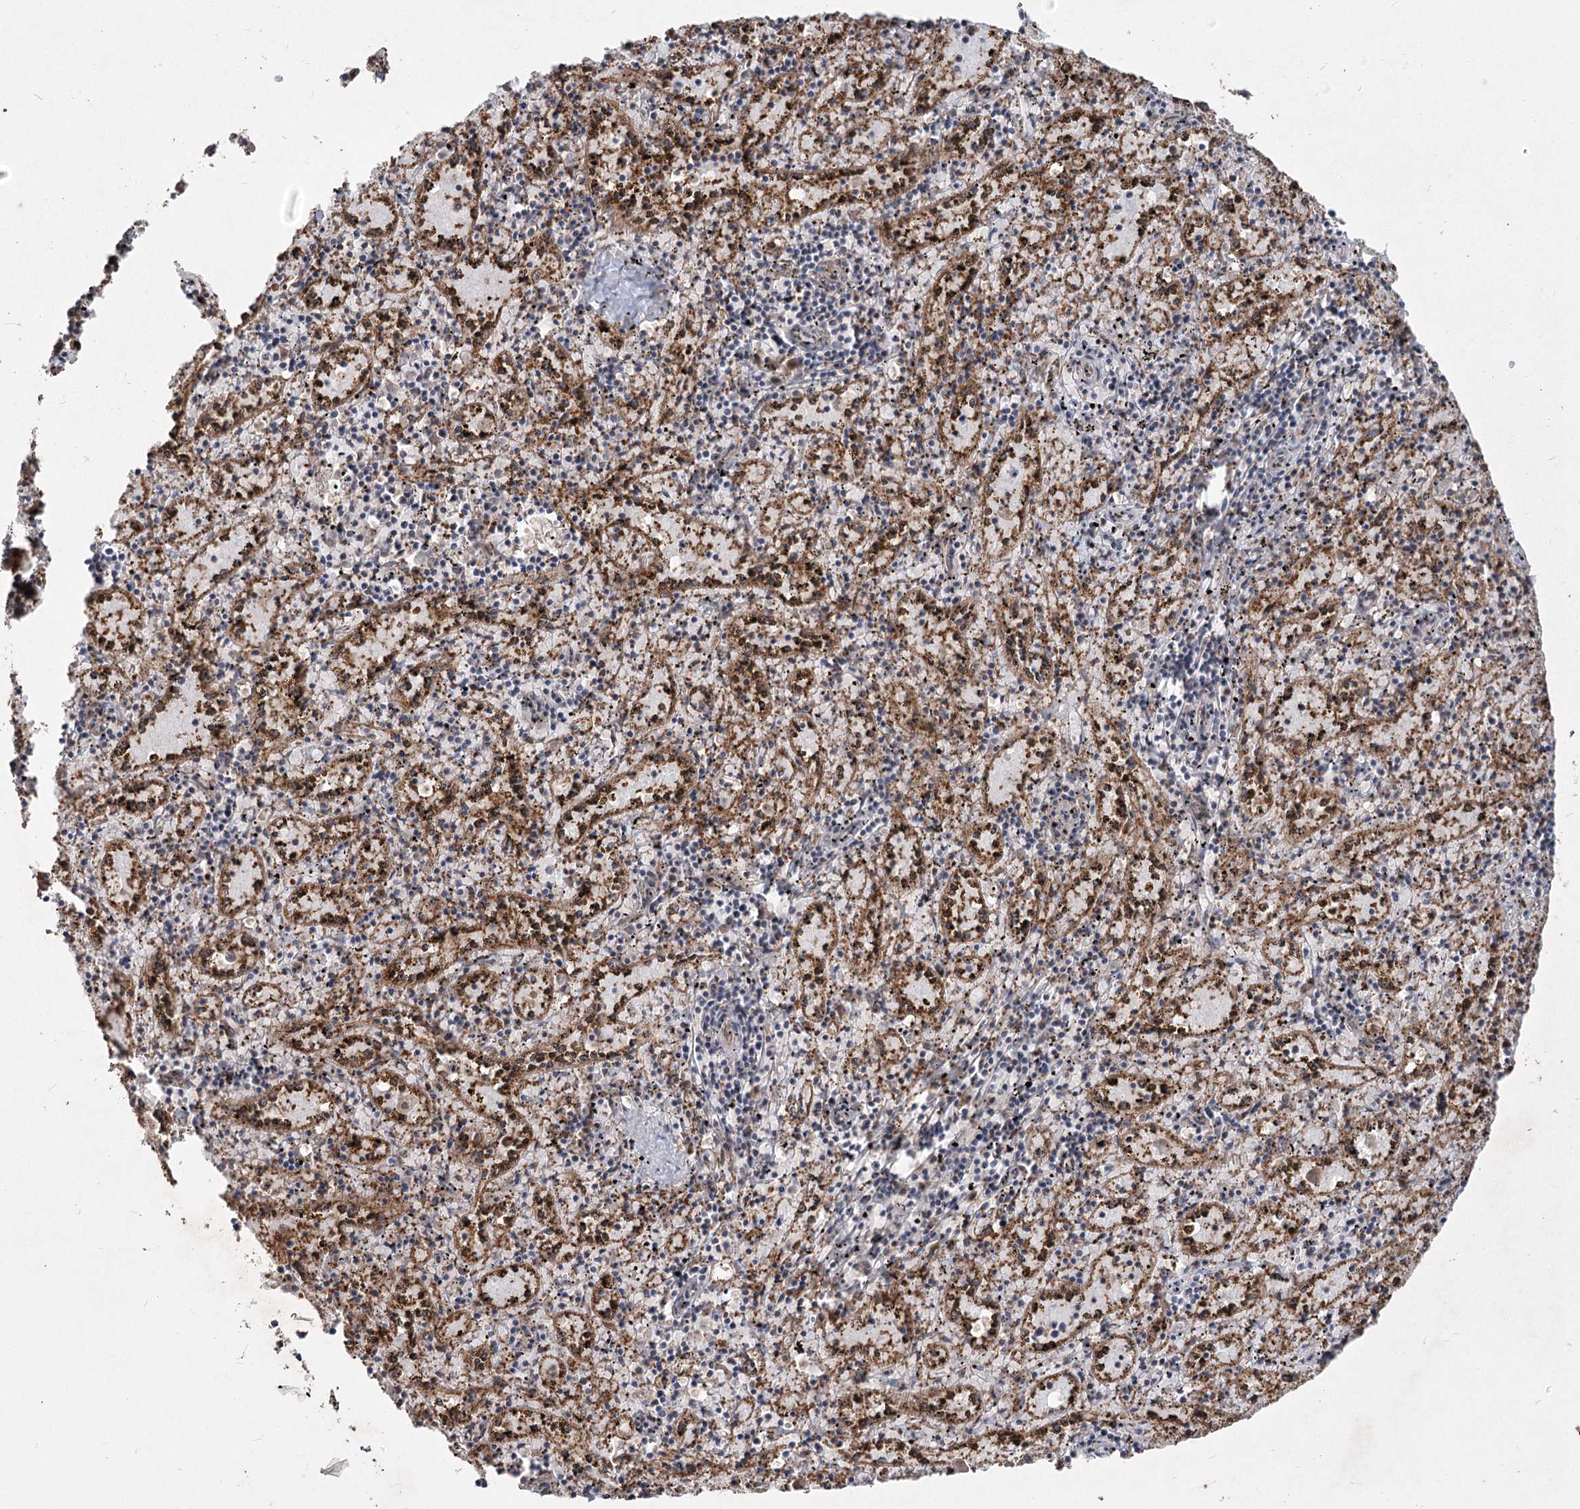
{"staining": {"intensity": "moderate", "quantity": "<25%", "location": "cytoplasmic/membranous"}, "tissue": "spleen", "cell_type": "Cells in red pulp", "image_type": "normal", "snomed": [{"axis": "morphology", "description": "Normal tissue, NOS"}, {"axis": "topography", "description": "Spleen"}], "caption": "Immunohistochemical staining of unremarkable spleen displays moderate cytoplasmic/membranous protein staining in about <25% of cells in red pulp.", "gene": "RIN2", "patient": {"sex": "male", "age": 11}}